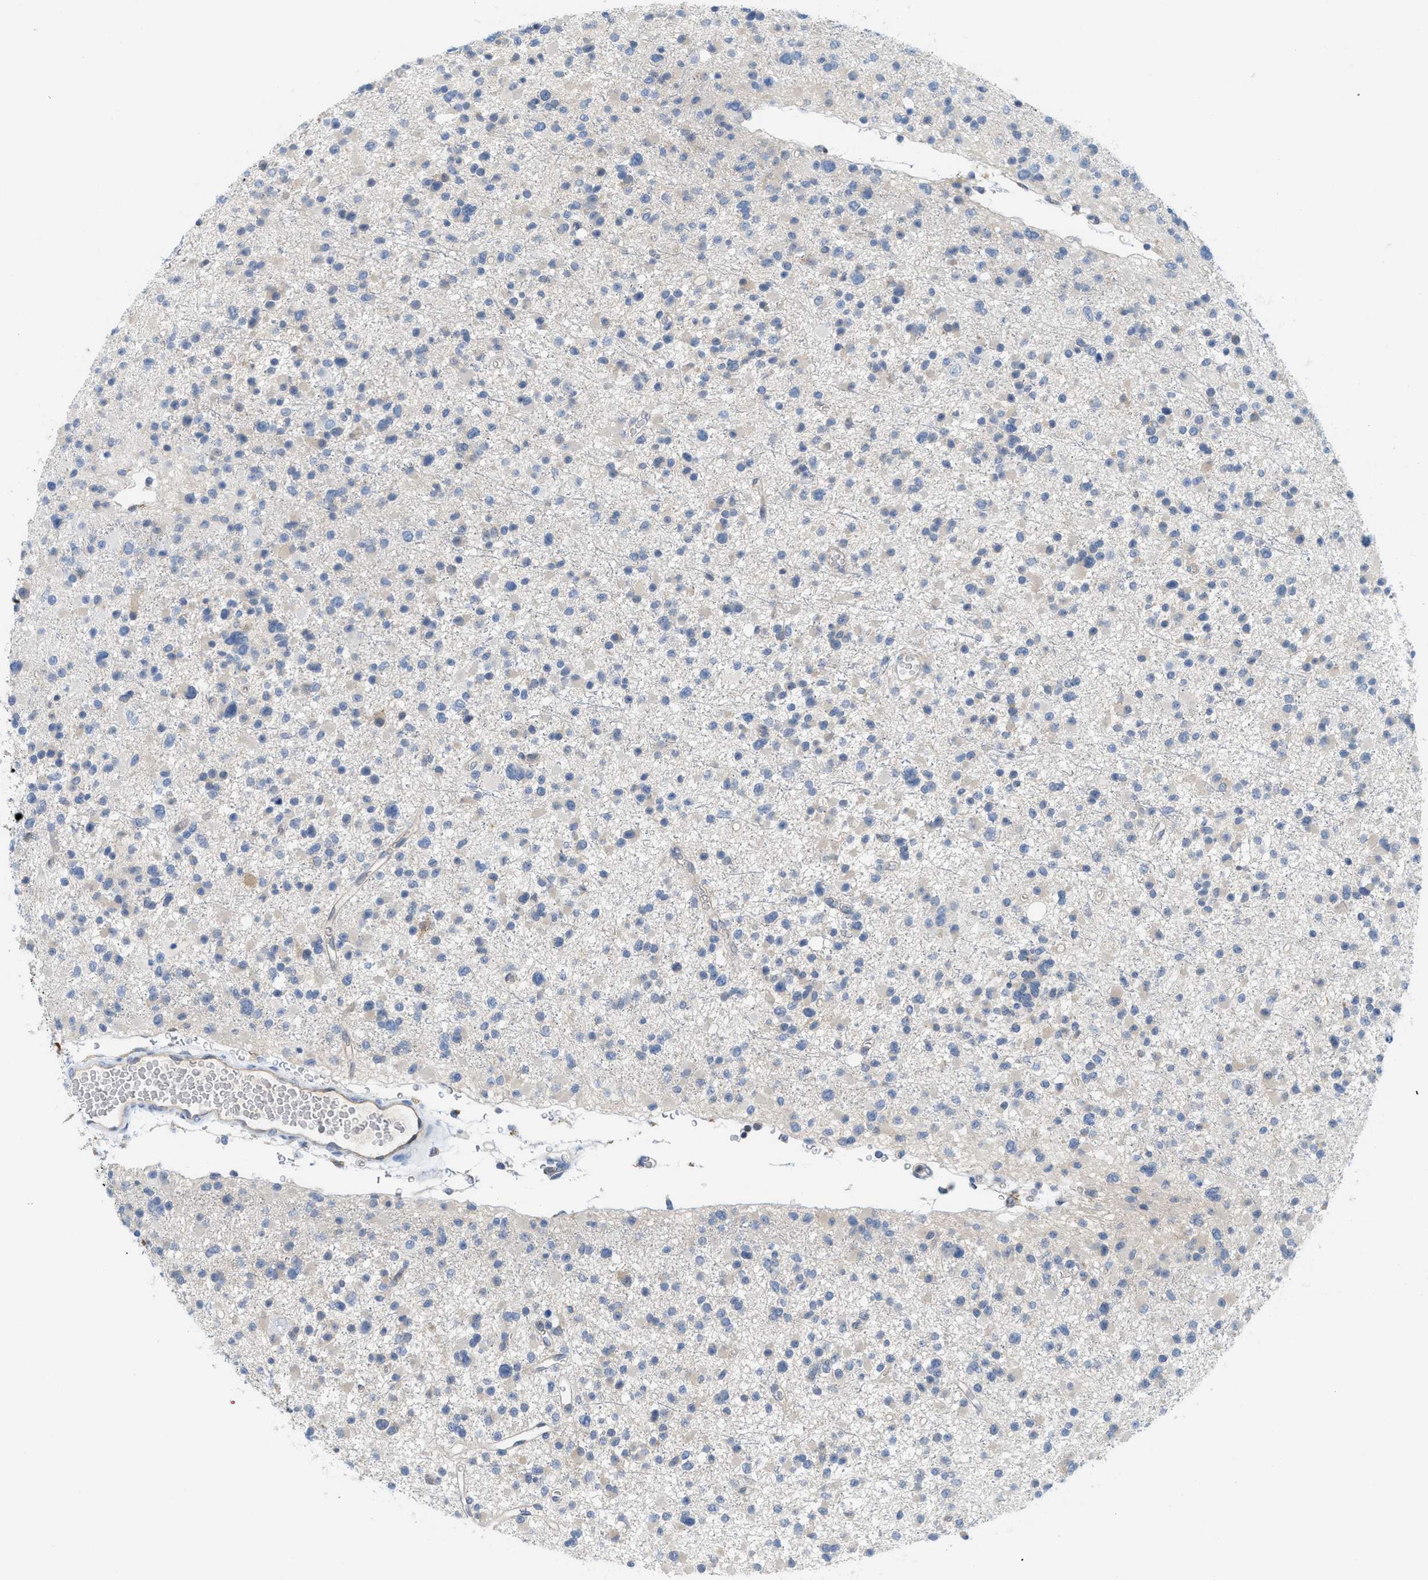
{"staining": {"intensity": "negative", "quantity": "none", "location": "none"}, "tissue": "glioma", "cell_type": "Tumor cells", "image_type": "cancer", "snomed": [{"axis": "morphology", "description": "Glioma, malignant, Low grade"}, {"axis": "topography", "description": "Brain"}], "caption": "DAB (3,3'-diaminobenzidine) immunohistochemical staining of human malignant glioma (low-grade) exhibits no significant staining in tumor cells. (Brightfield microscopy of DAB (3,3'-diaminobenzidine) immunohistochemistry (IHC) at high magnification).", "gene": "CSTB", "patient": {"sex": "female", "age": 22}}